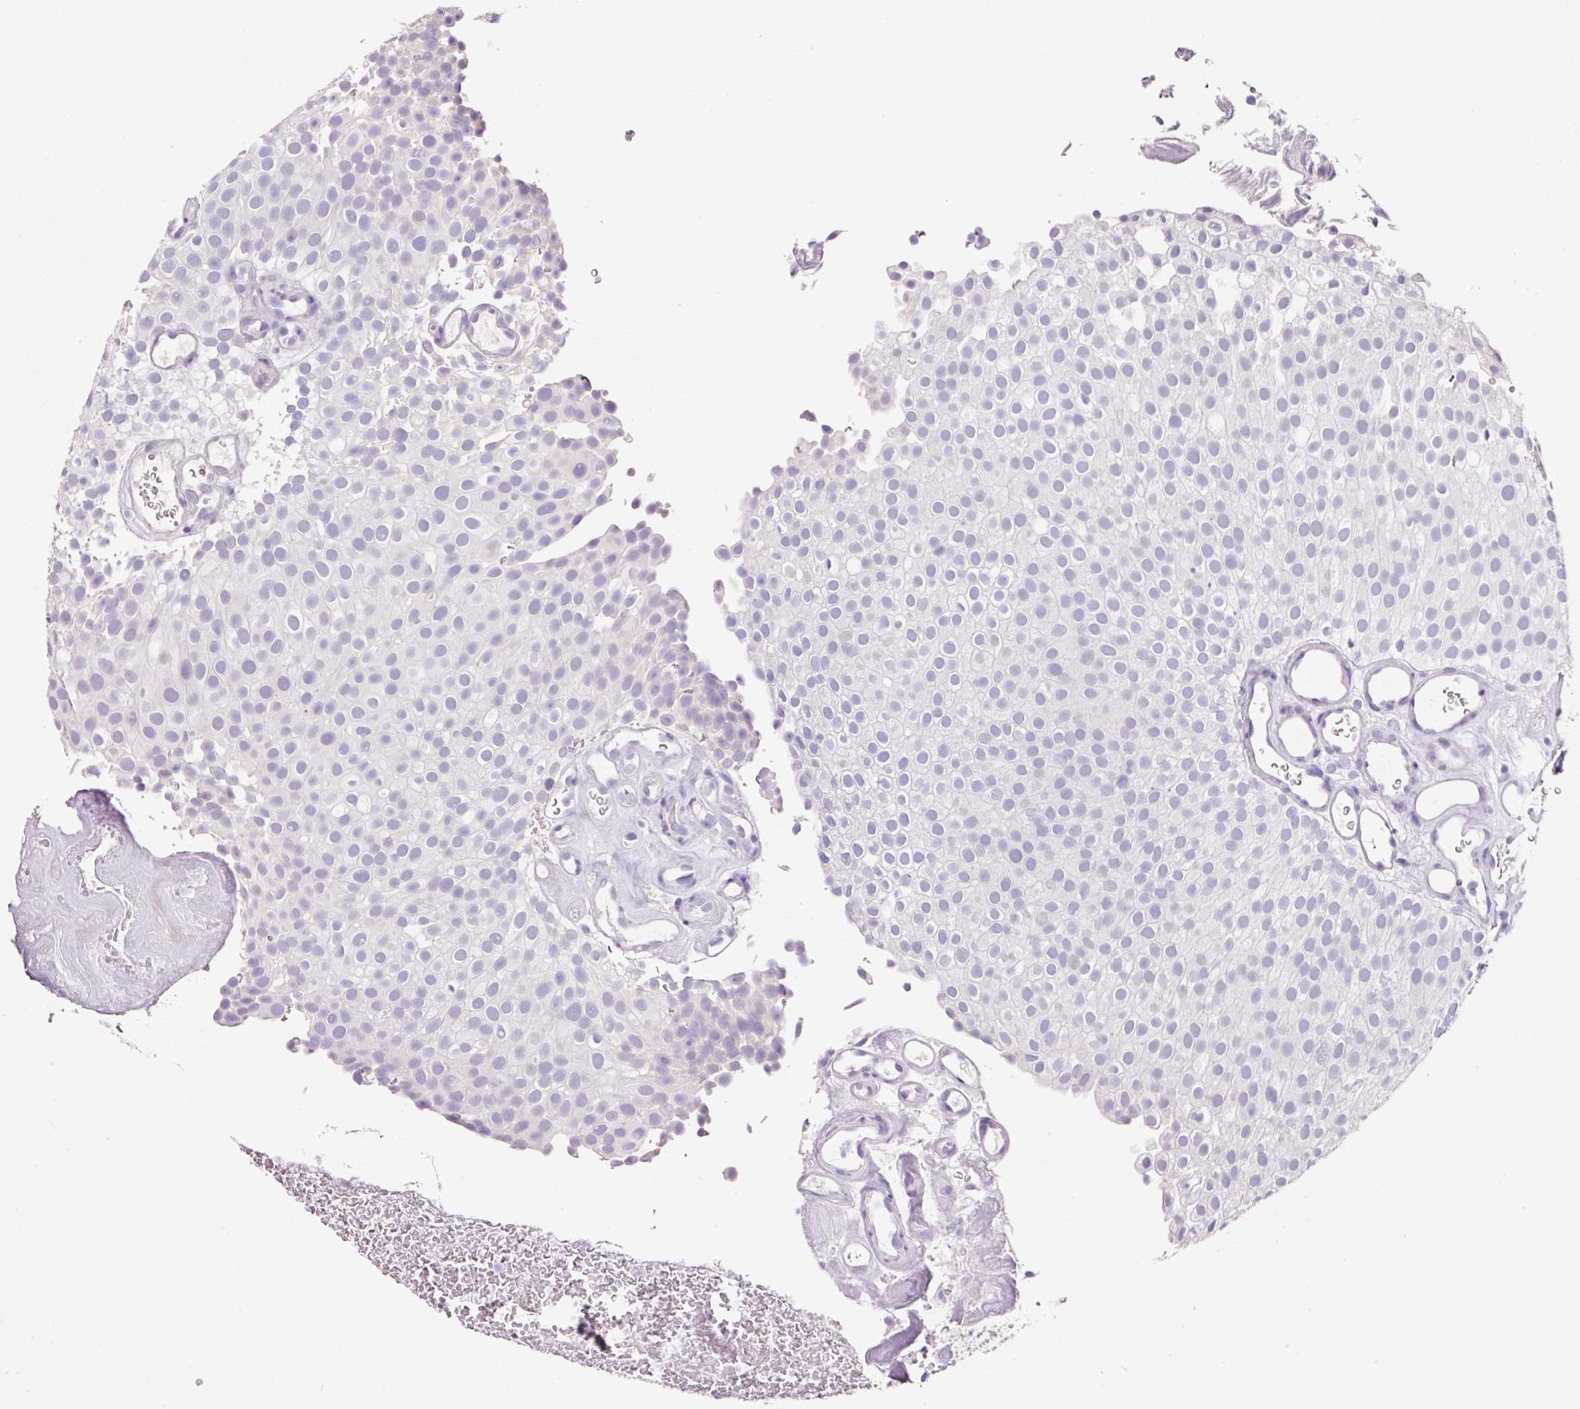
{"staining": {"intensity": "negative", "quantity": "none", "location": "none"}, "tissue": "urothelial cancer", "cell_type": "Tumor cells", "image_type": "cancer", "snomed": [{"axis": "morphology", "description": "Urothelial carcinoma, Low grade"}, {"axis": "topography", "description": "Urinary bladder"}], "caption": "Urothelial cancer was stained to show a protein in brown. There is no significant staining in tumor cells.", "gene": "SYP", "patient": {"sex": "male", "age": 78}}